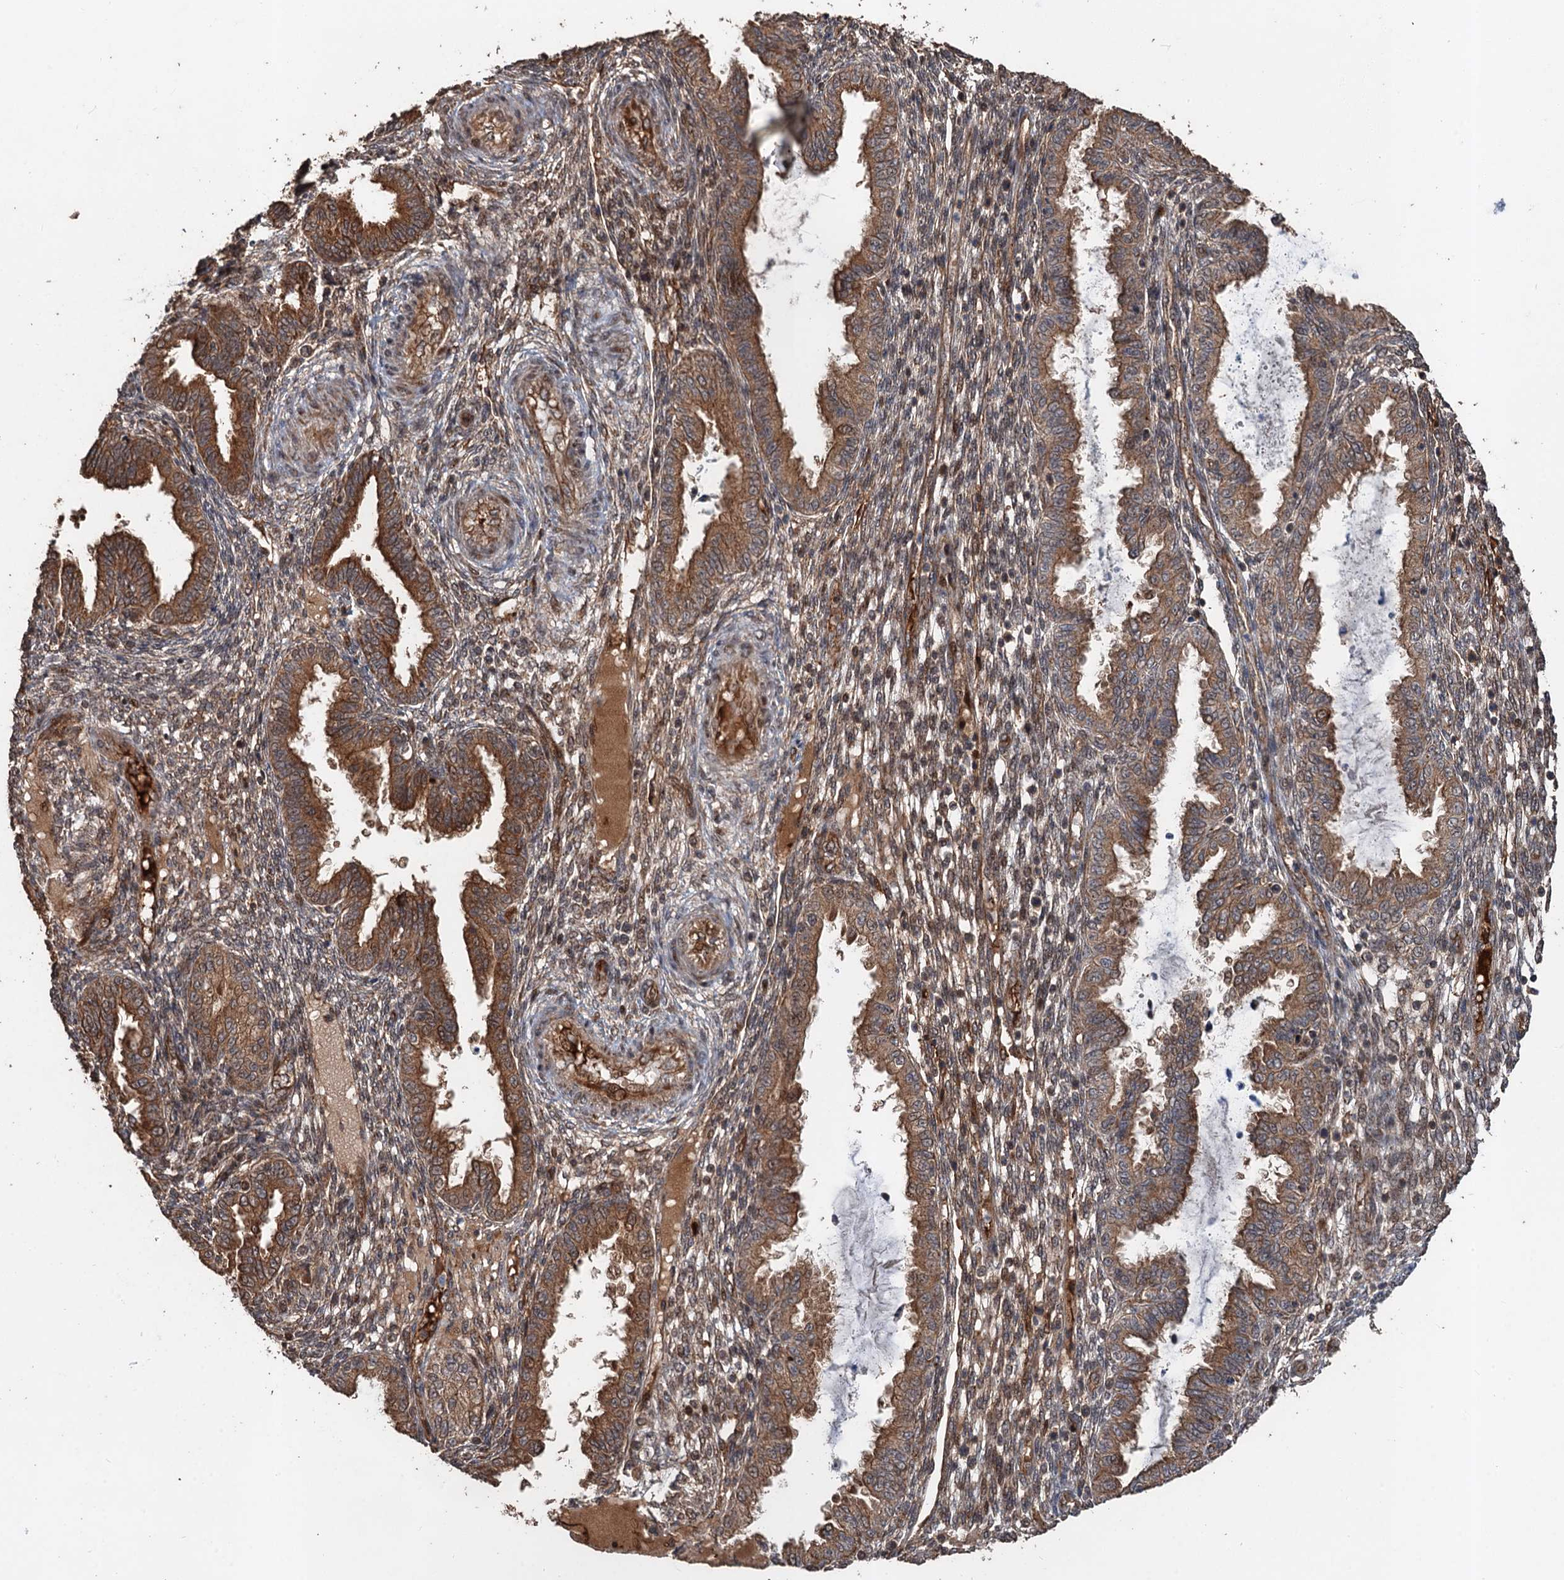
{"staining": {"intensity": "moderate", "quantity": "25%-75%", "location": "cytoplasmic/membranous"}, "tissue": "endometrium", "cell_type": "Cells in endometrial stroma", "image_type": "normal", "snomed": [{"axis": "morphology", "description": "Normal tissue, NOS"}, {"axis": "topography", "description": "Endometrium"}], "caption": "Brown immunohistochemical staining in unremarkable human endometrium reveals moderate cytoplasmic/membranous expression in approximately 25%-75% of cells in endometrial stroma.", "gene": "DEXI", "patient": {"sex": "female", "age": 33}}